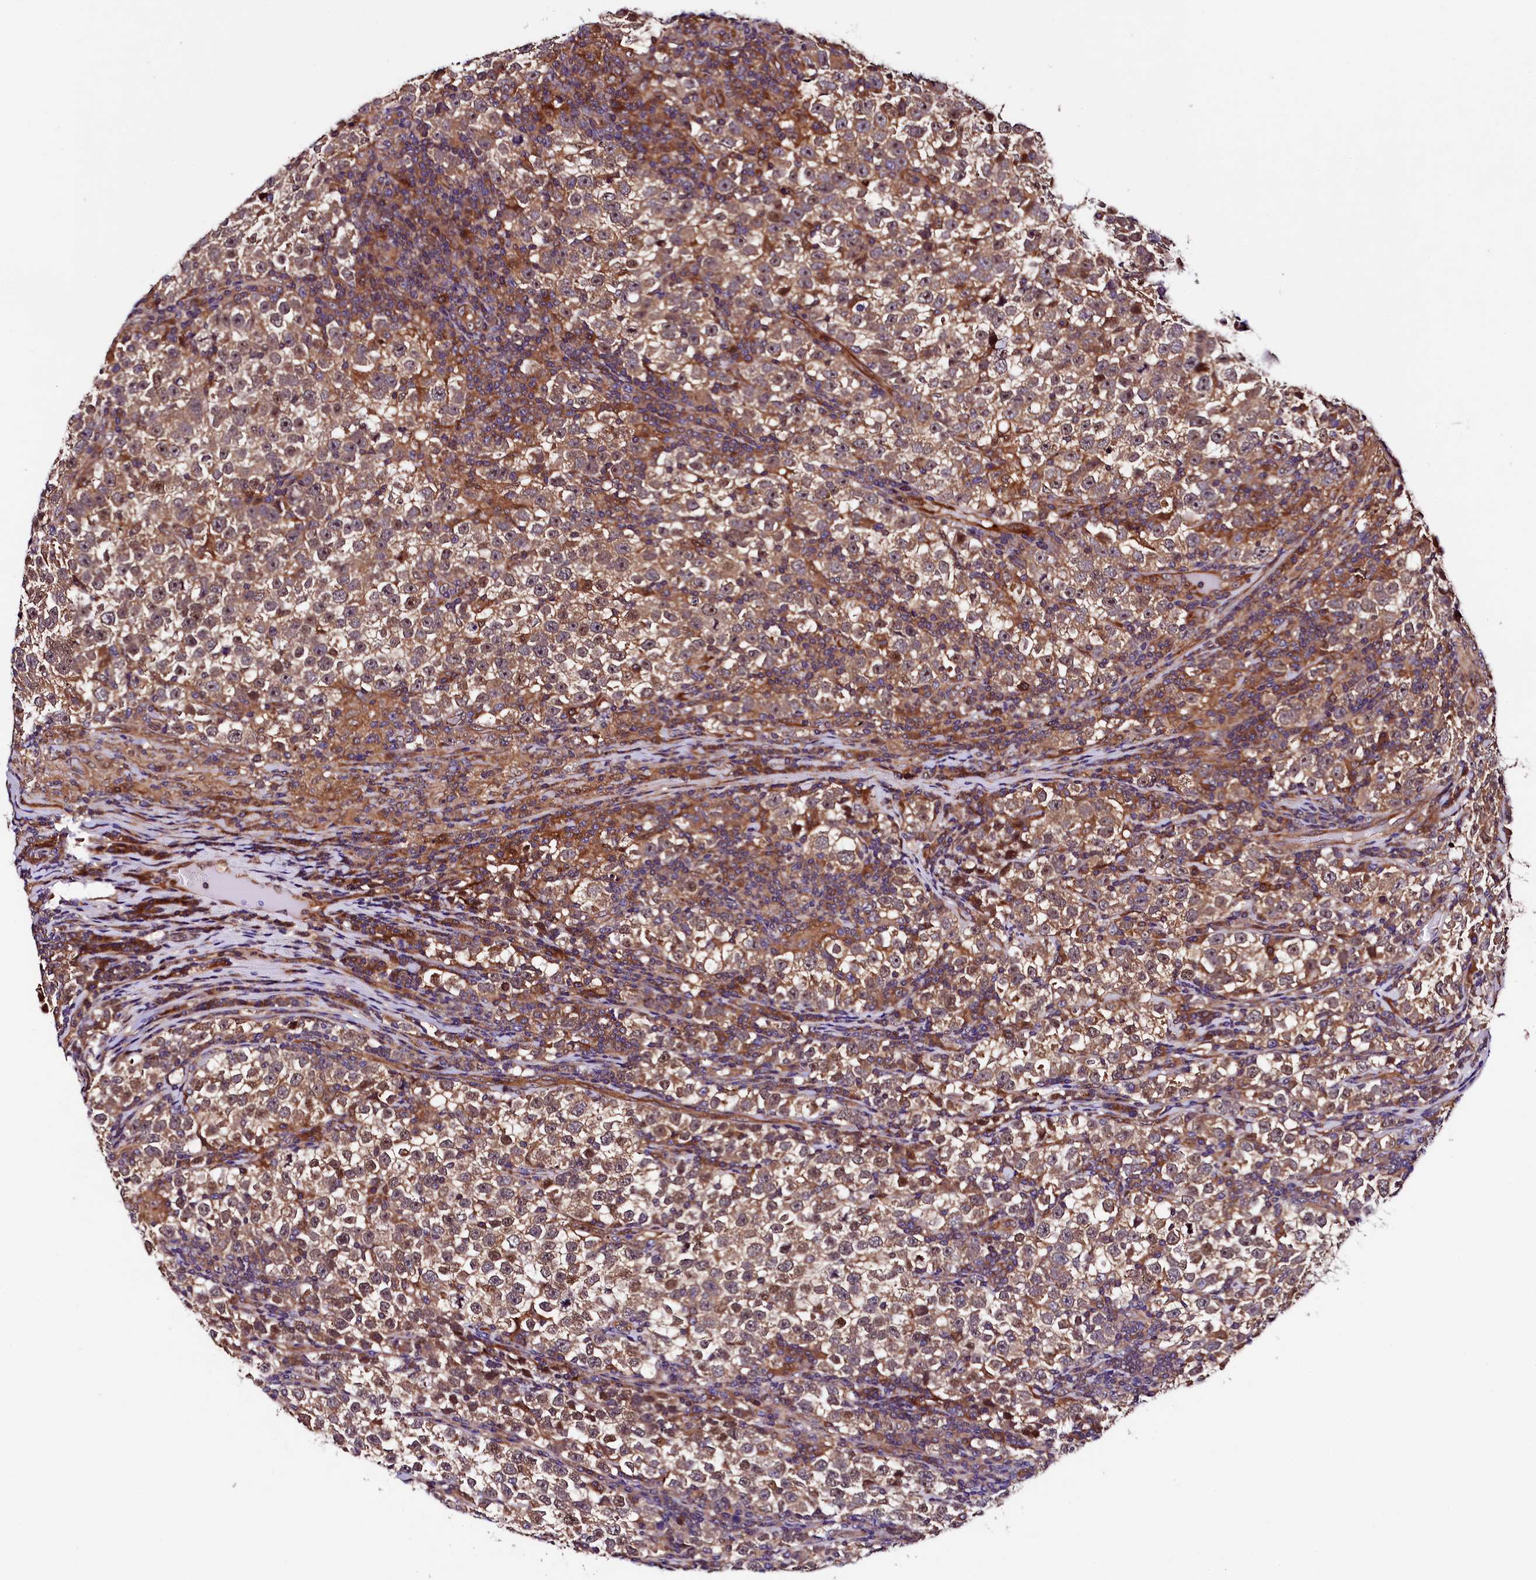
{"staining": {"intensity": "weak", "quantity": "25%-75%", "location": "cytoplasmic/membranous,nuclear"}, "tissue": "testis cancer", "cell_type": "Tumor cells", "image_type": "cancer", "snomed": [{"axis": "morphology", "description": "Normal tissue, NOS"}, {"axis": "morphology", "description": "Seminoma, NOS"}, {"axis": "topography", "description": "Testis"}], "caption": "Testis cancer stained with DAB immunohistochemistry displays low levels of weak cytoplasmic/membranous and nuclear positivity in approximately 25%-75% of tumor cells.", "gene": "VPS35", "patient": {"sex": "male", "age": 43}}